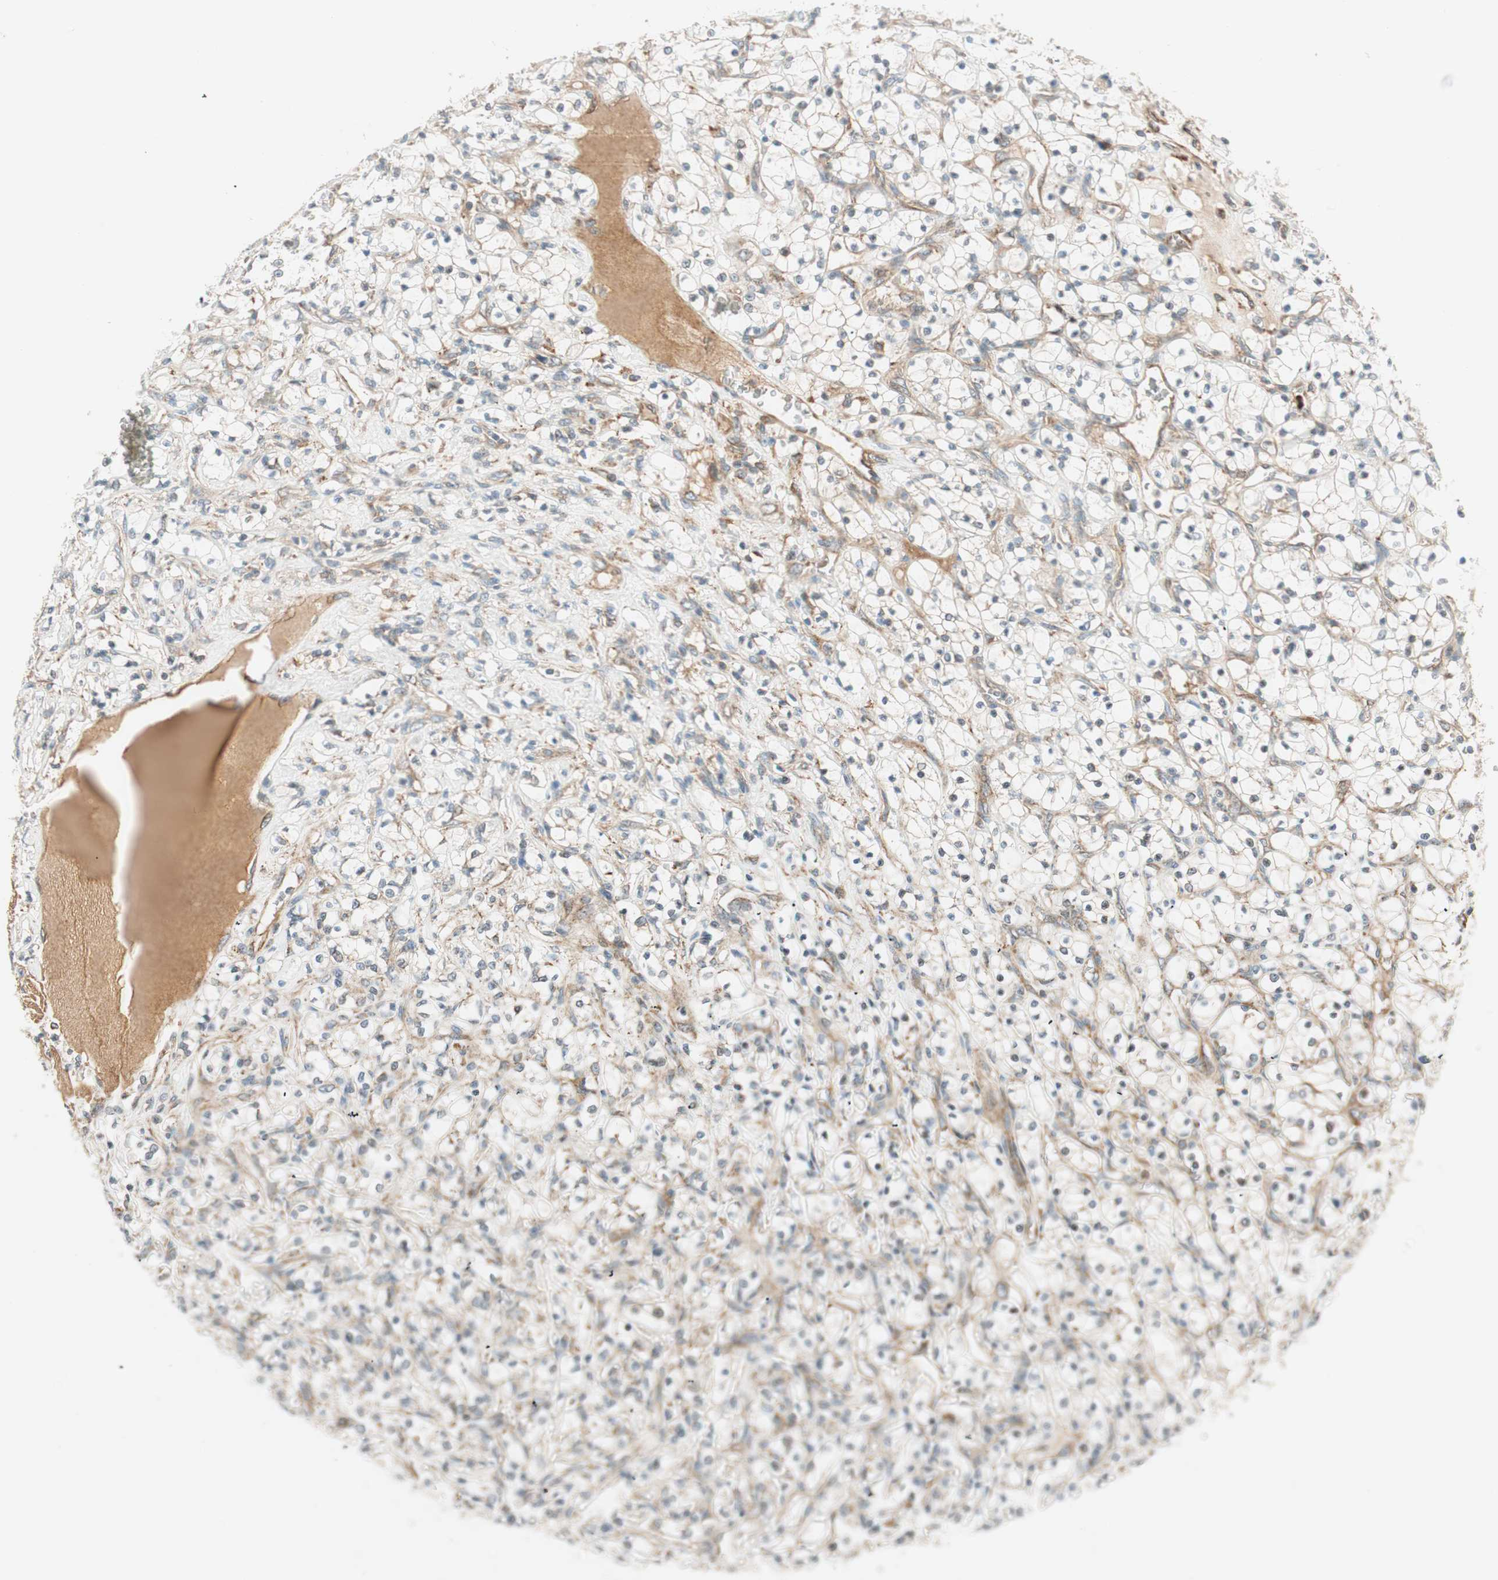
{"staining": {"intensity": "weak", "quantity": "25%-75%", "location": "cytoplasmic/membranous"}, "tissue": "renal cancer", "cell_type": "Tumor cells", "image_type": "cancer", "snomed": [{"axis": "morphology", "description": "Adenocarcinoma, NOS"}, {"axis": "topography", "description": "Kidney"}], "caption": "This photomicrograph displays immunohistochemistry (IHC) staining of renal cancer (adenocarcinoma), with low weak cytoplasmic/membranous positivity in about 25%-75% of tumor cells.", "gene": "ABI1", "patient": {"sex": "female", "age": 69}}